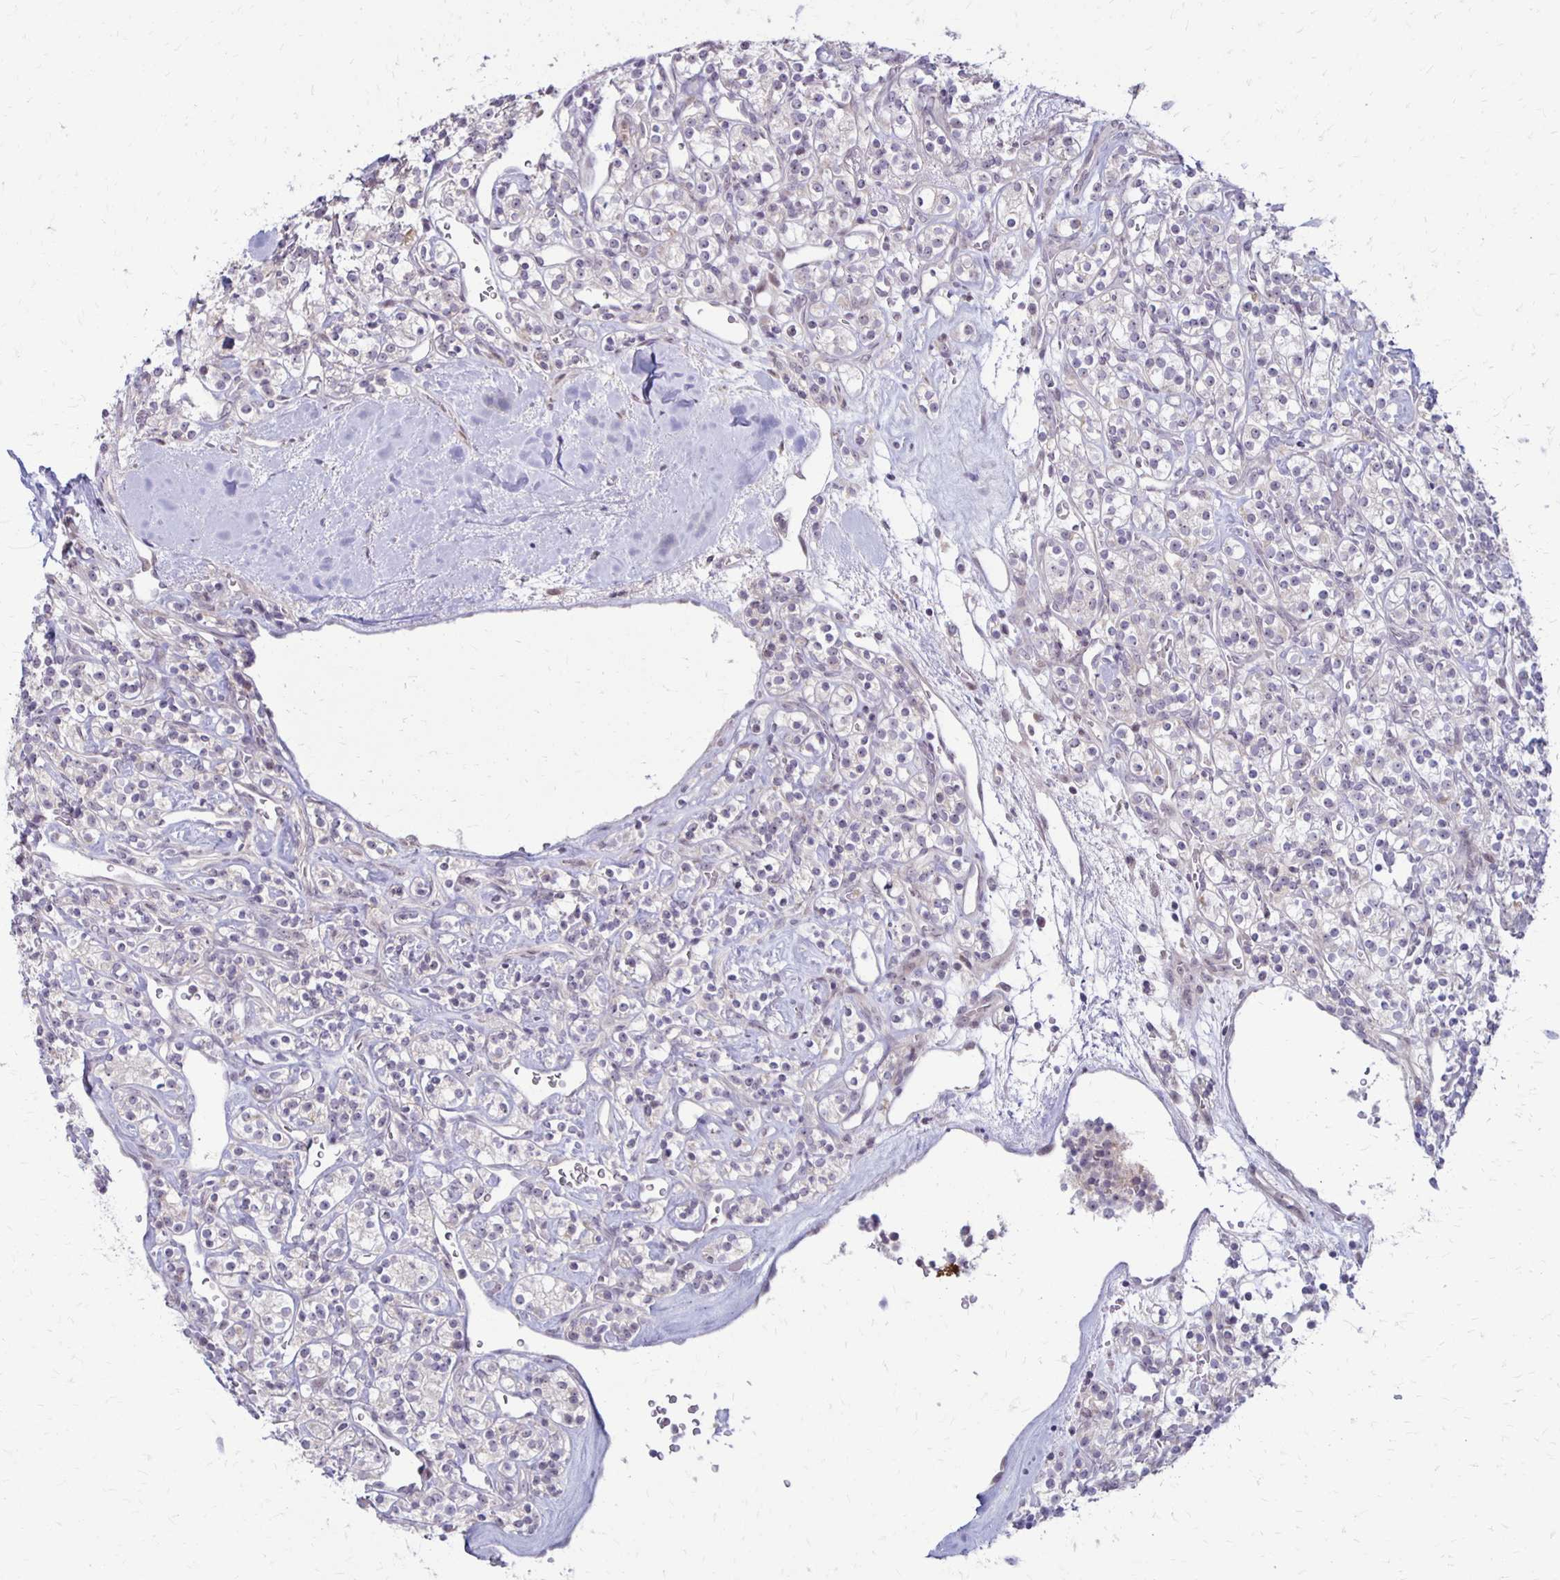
{"staining": {"intensity": "negative", "quantity": "none", "location": "none"}, "tissue": "renal cancer", "cell_type": "Tumor cells", "image_type": "cancer", "snomed": [{"axis": "morphology", "description": "Adenocarcinoma, NOS"}, {"axis": "topography", "description": "Kidney"}], "caption": "The image reveals no staining of tumor cells in renal cancer (adenocarcinoma).", "gene": "DAGLA", "patient": {"sex": "male", "age": 77}}